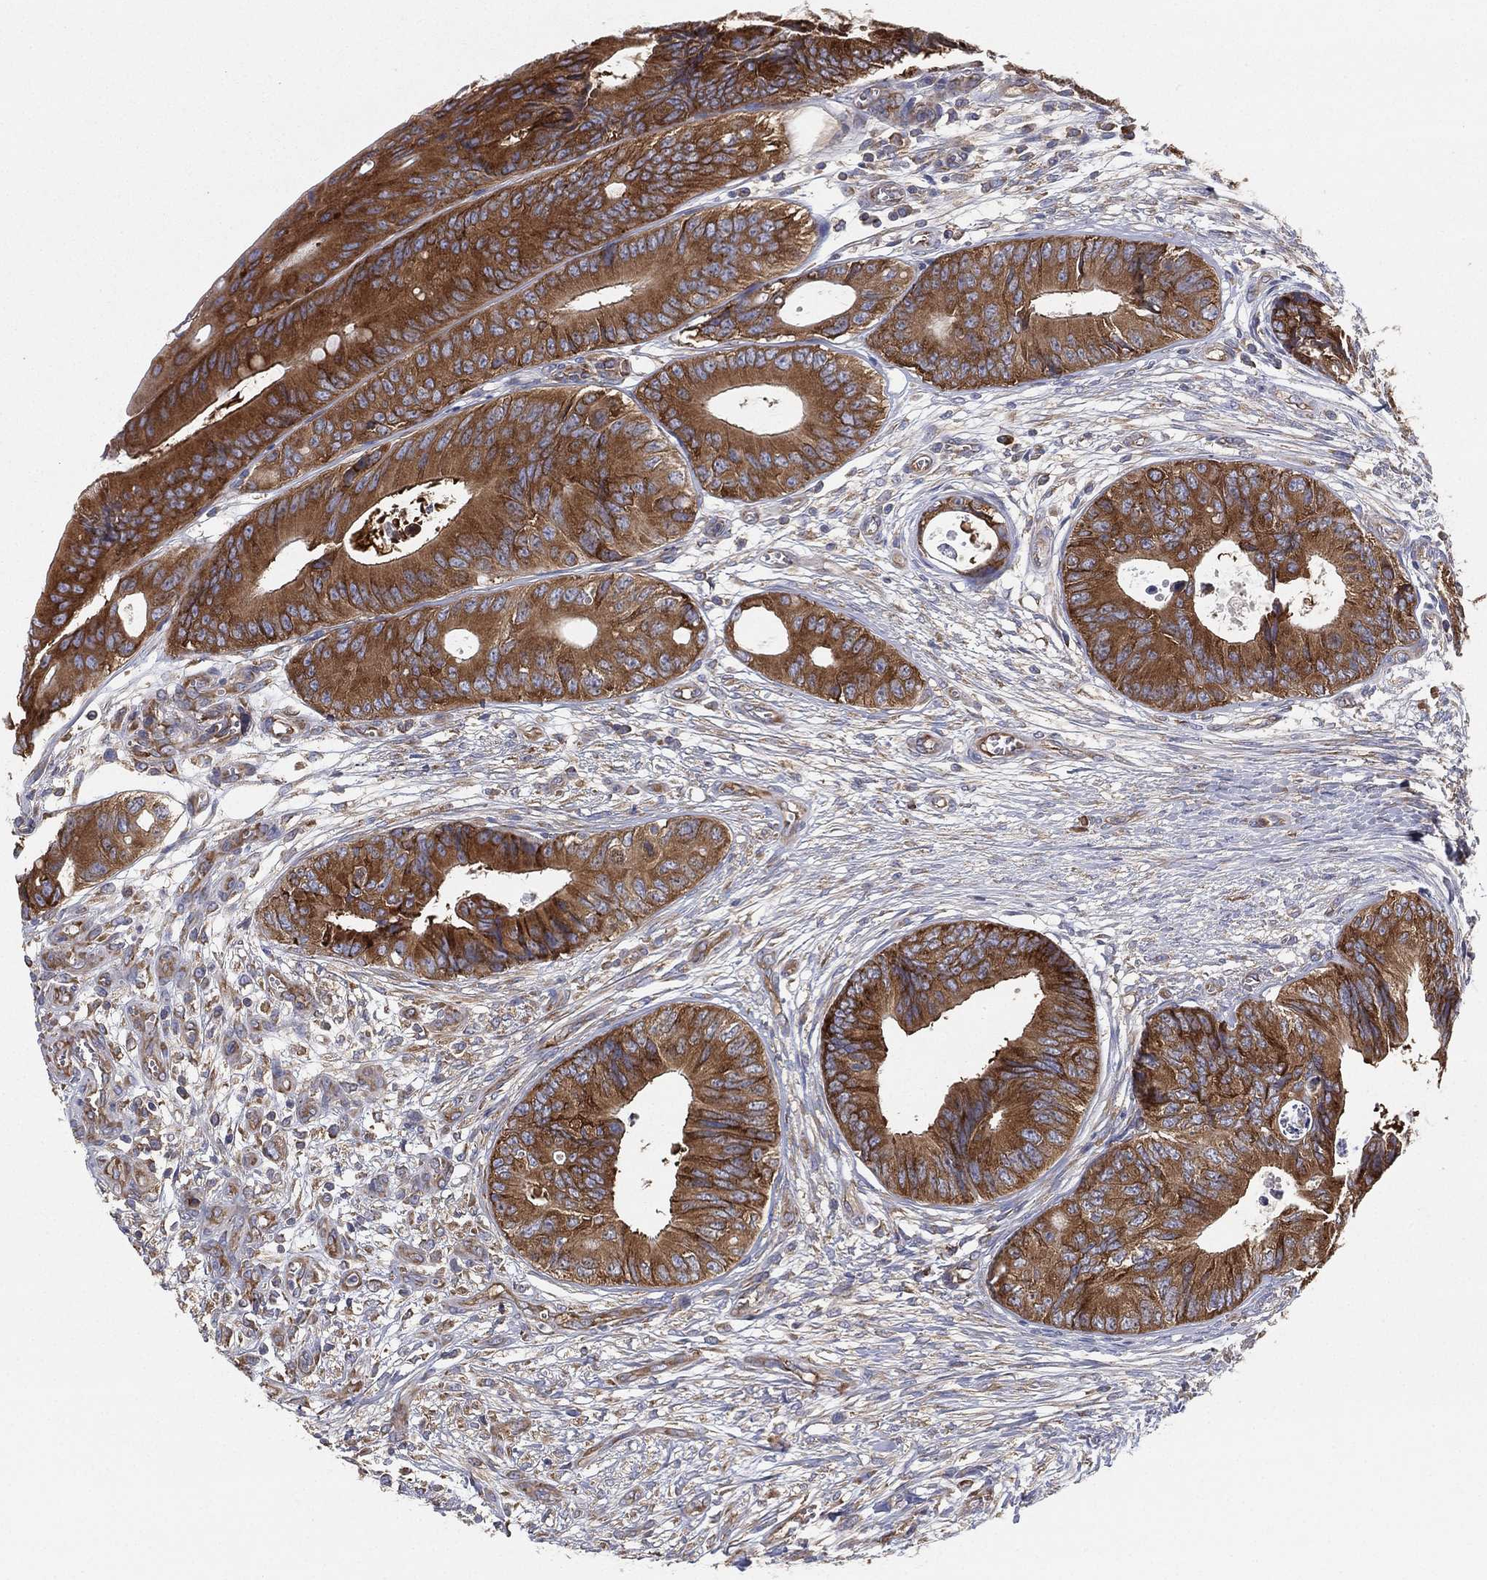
{"staining": {"intensity": "strong", "quantity": ">75%", "location": "cytoplasmic/membranous"}, "tissue": "colorectal cancer", "cell_type": "Tumor cells", "image_type": "cancer", "snomed": [{"axis": "morphology", "description": "Normal tissue, NOS"}, {"axis": "morphology", "description": "Adenocarcinoma, NOS"}, {"axis": "topography", "description": "Colon"}], "caption": "Immunohistochemistry (IHC) of colorectal cancer (adenocarcinoma) exhibits high levels of strong cytoplasmic/membranous positivity in approximately >75% of tumor cells.", "gene": "FARSA", "patient": {"sex": "male", "age": 65}}